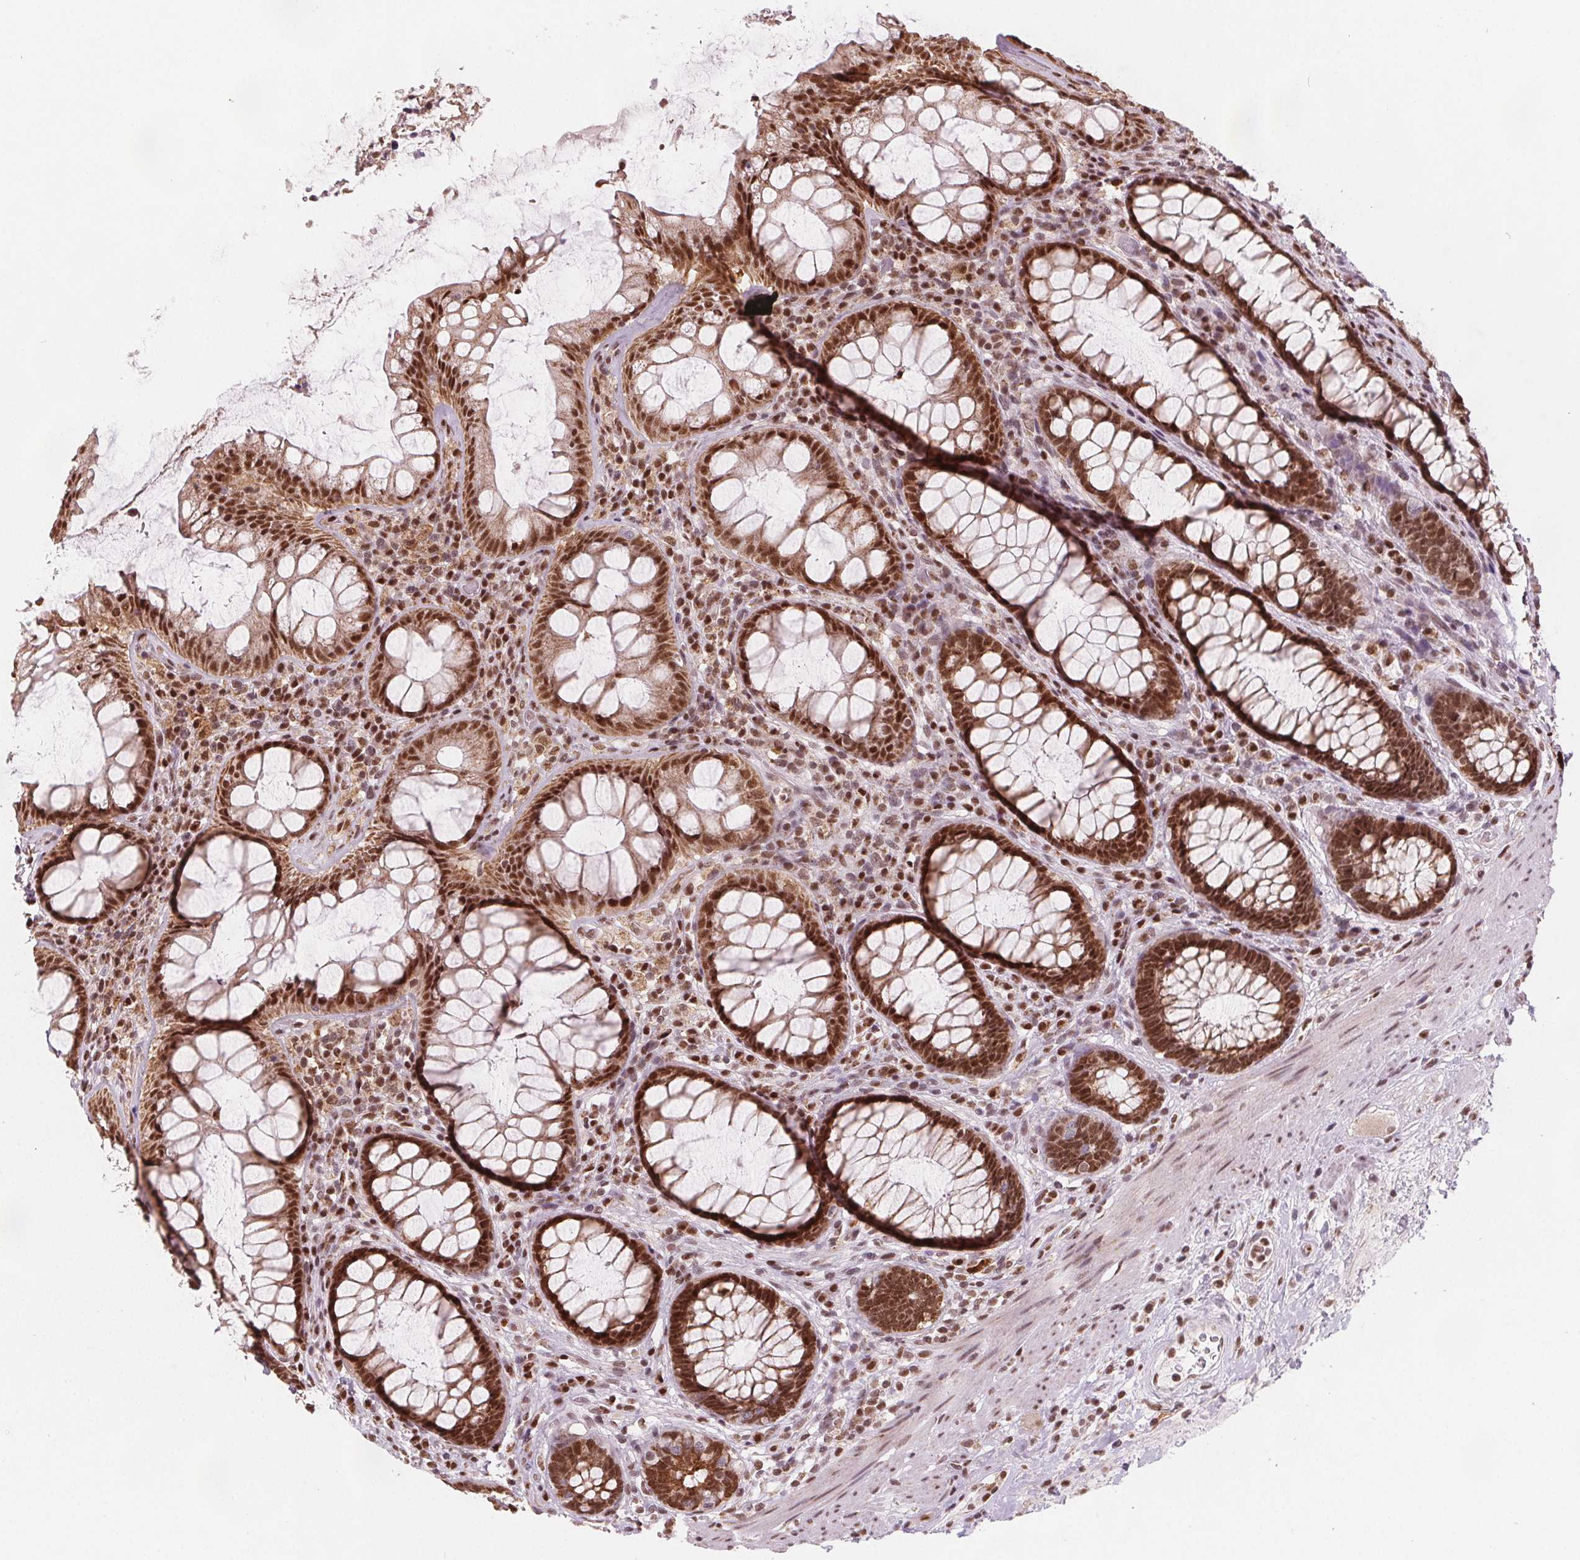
{"staining": {"intensity": "moderate", "quantity": ">75%", "location": "cytoplasmic/membranous,nuclear"}, "tissue": "rectum", "cell_type": "Glandular cells", "image_type": "normal", "snomed": [{"axis": "morphology", "description": "Normal tissue, NOS"}, {"axis": "topography", "description": "Rectum"}], "caption": "Unremarkable rectum shows moderate cytoplasmic/membranous,nuclear positivity in approximately >75% of glandular cells (IHC, brightfield microscopy, high magnification)..", "gene": "DPM2", "patient": {"sex": "male", "age": 72}}